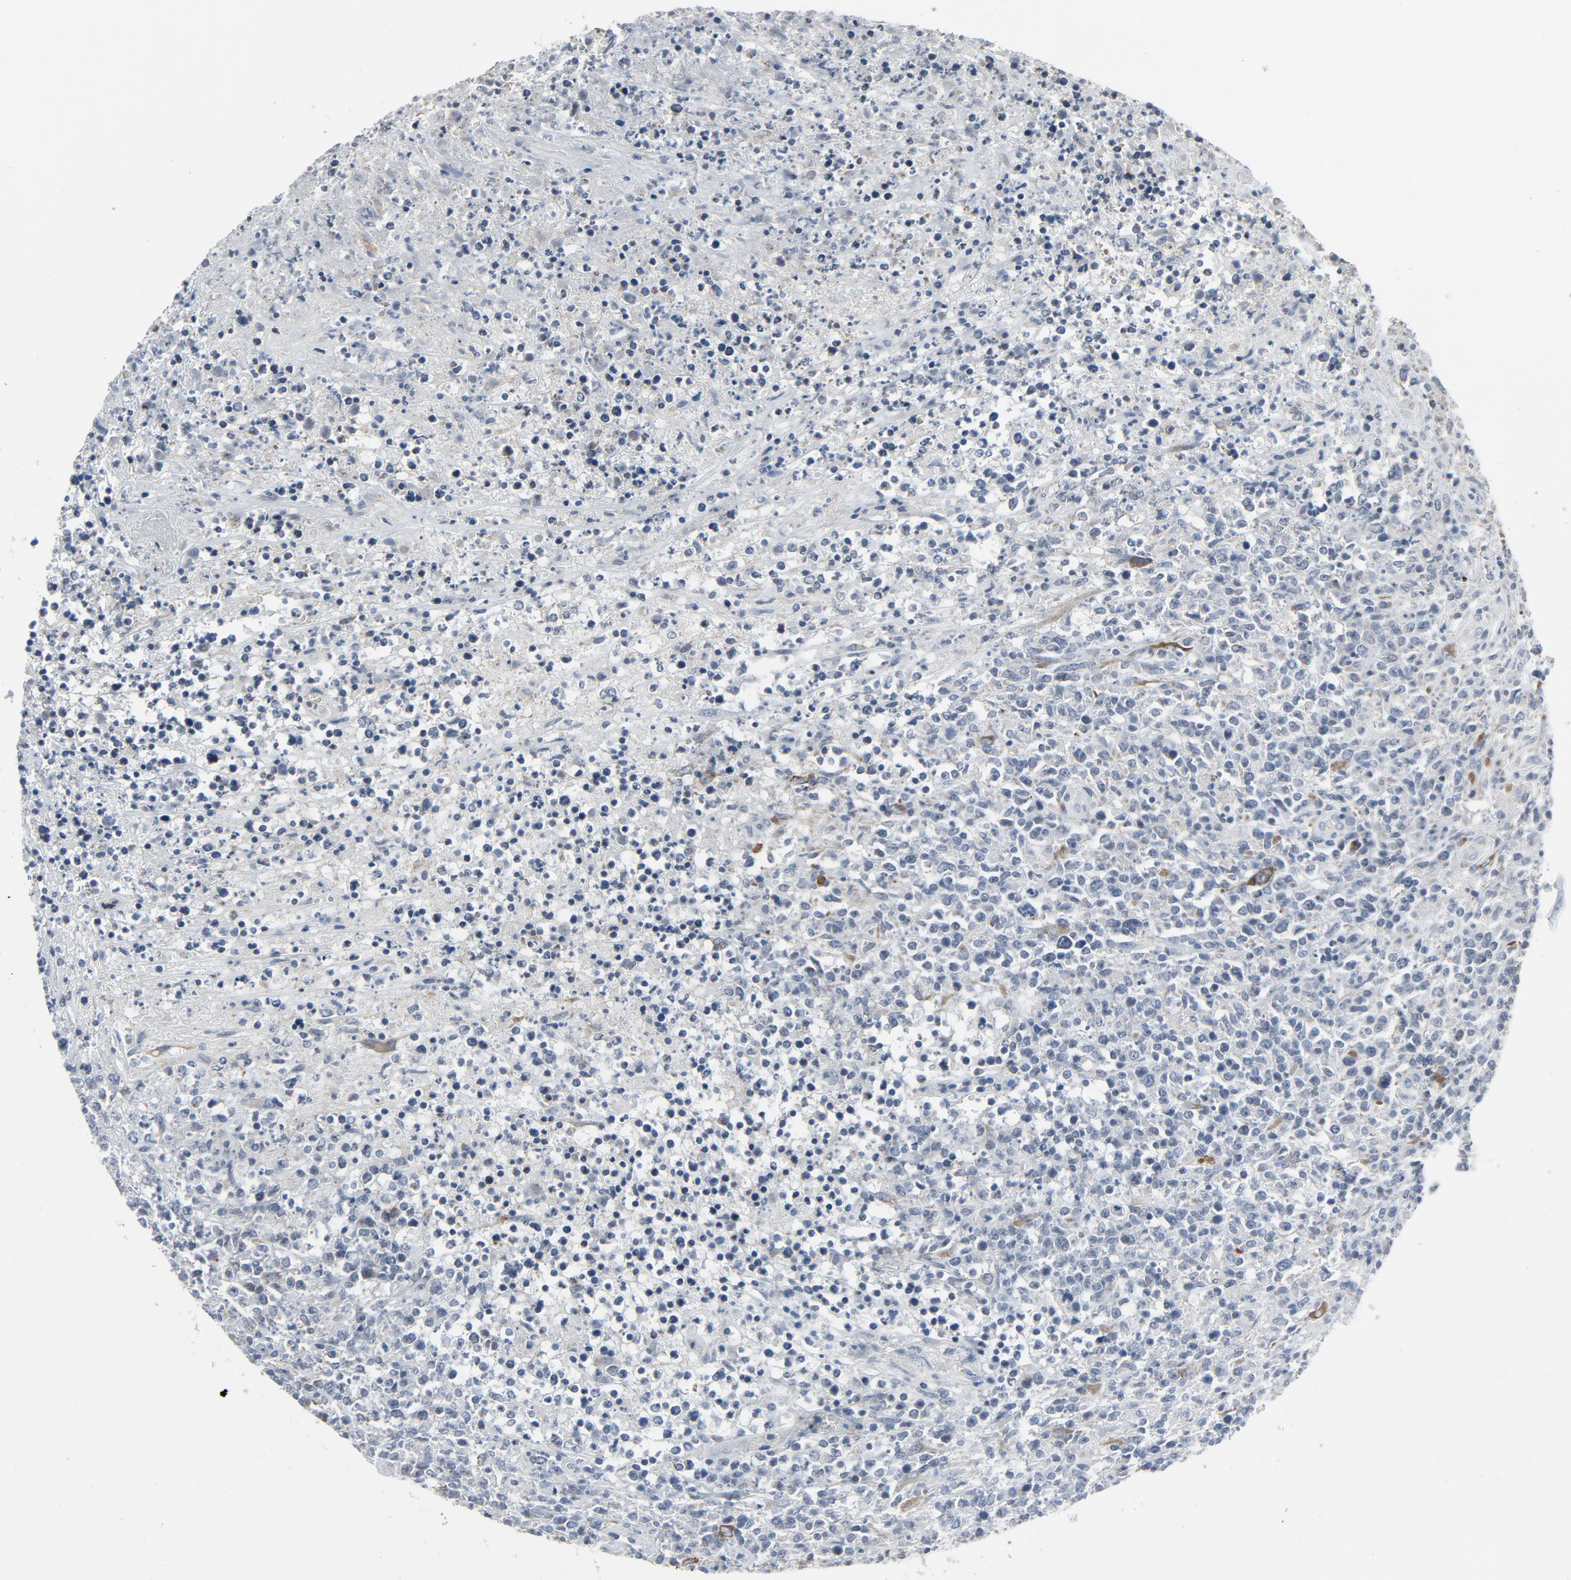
{"staining": {"intensity": "negative", "quantity": "none", "location": "none"}, "tissue": "lymphoma", "cell_type": "Tumor cells", "image_type": "cancer", "snomed": [{"axis": "morphology", "description": "Malignant lymphoma, non-Hodgkin's type, High grade"}, {"axis": "topography", "description": "Lymph node"}], "caption": "Malignant lymphoma, non-Hodgkin's type (high-grade) was stained to show a protein in brown. There is no significant expression in tumor cells.", "gene": "GPX2", "patient": {"sex": "female", "age": 84}}